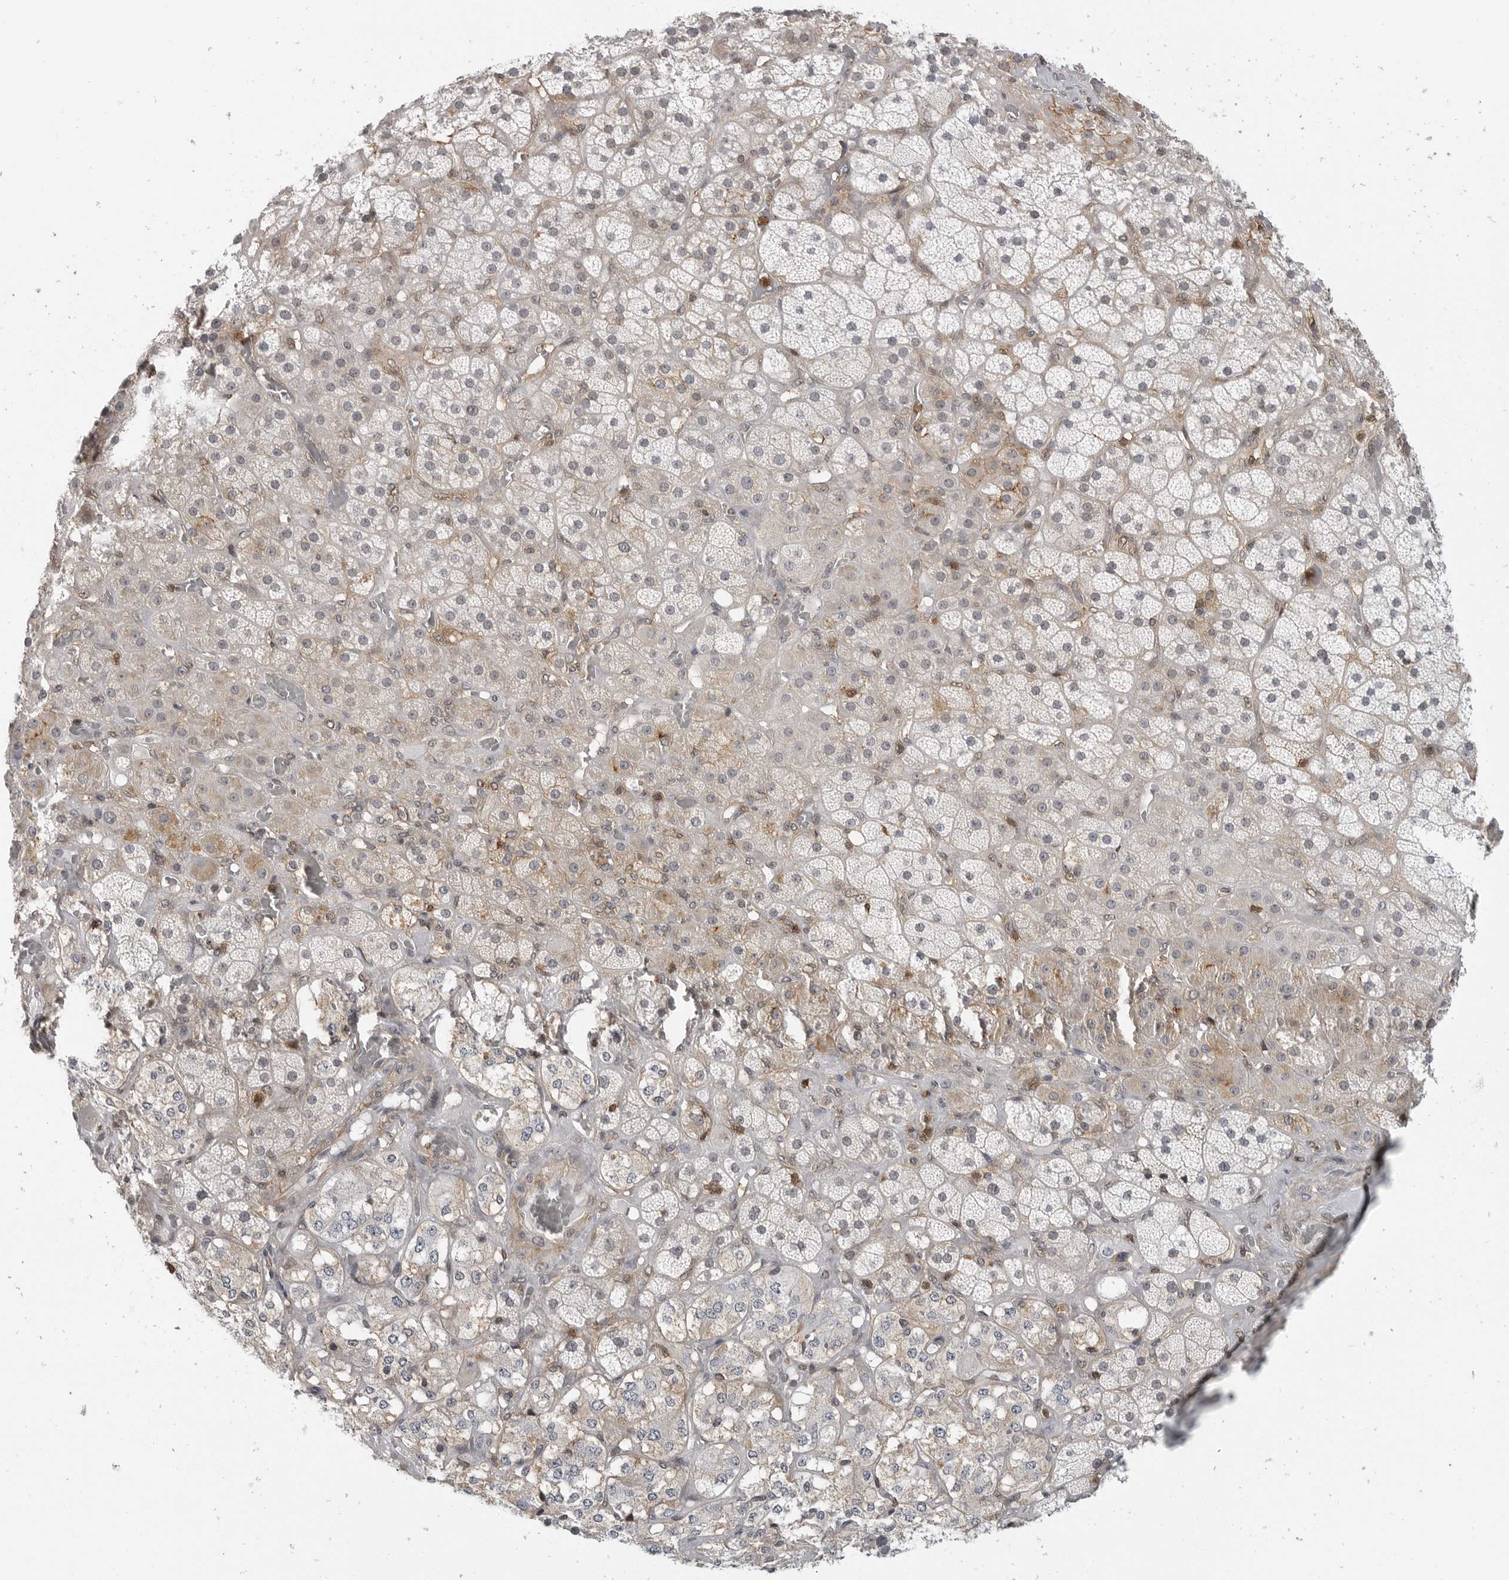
{"staining": {"intensity": "weak", "quantity": "25%-75%", "location": "cytoplasmic/membranous,nuclear"}, "tissue": "adrenal gland", "cell_type": "Glandular cells", "image_type": "normal", "snomed": [{"axis": "morphology", "description": "Normal tissue, NOS"}, {"axis": "topography", "description": "Adrenal gland"}], "caption": "Glandular cells demonstrate low levels of weak cytoplasmic/membranous,nuclear expression in approximately 25%-75% of cells in normal adrenal gland. (brown staining indicates protein expression, while blue staining denotes nuclei).", "gene": "ANXA11", "patient": {"sex": "male", "age": 57}}